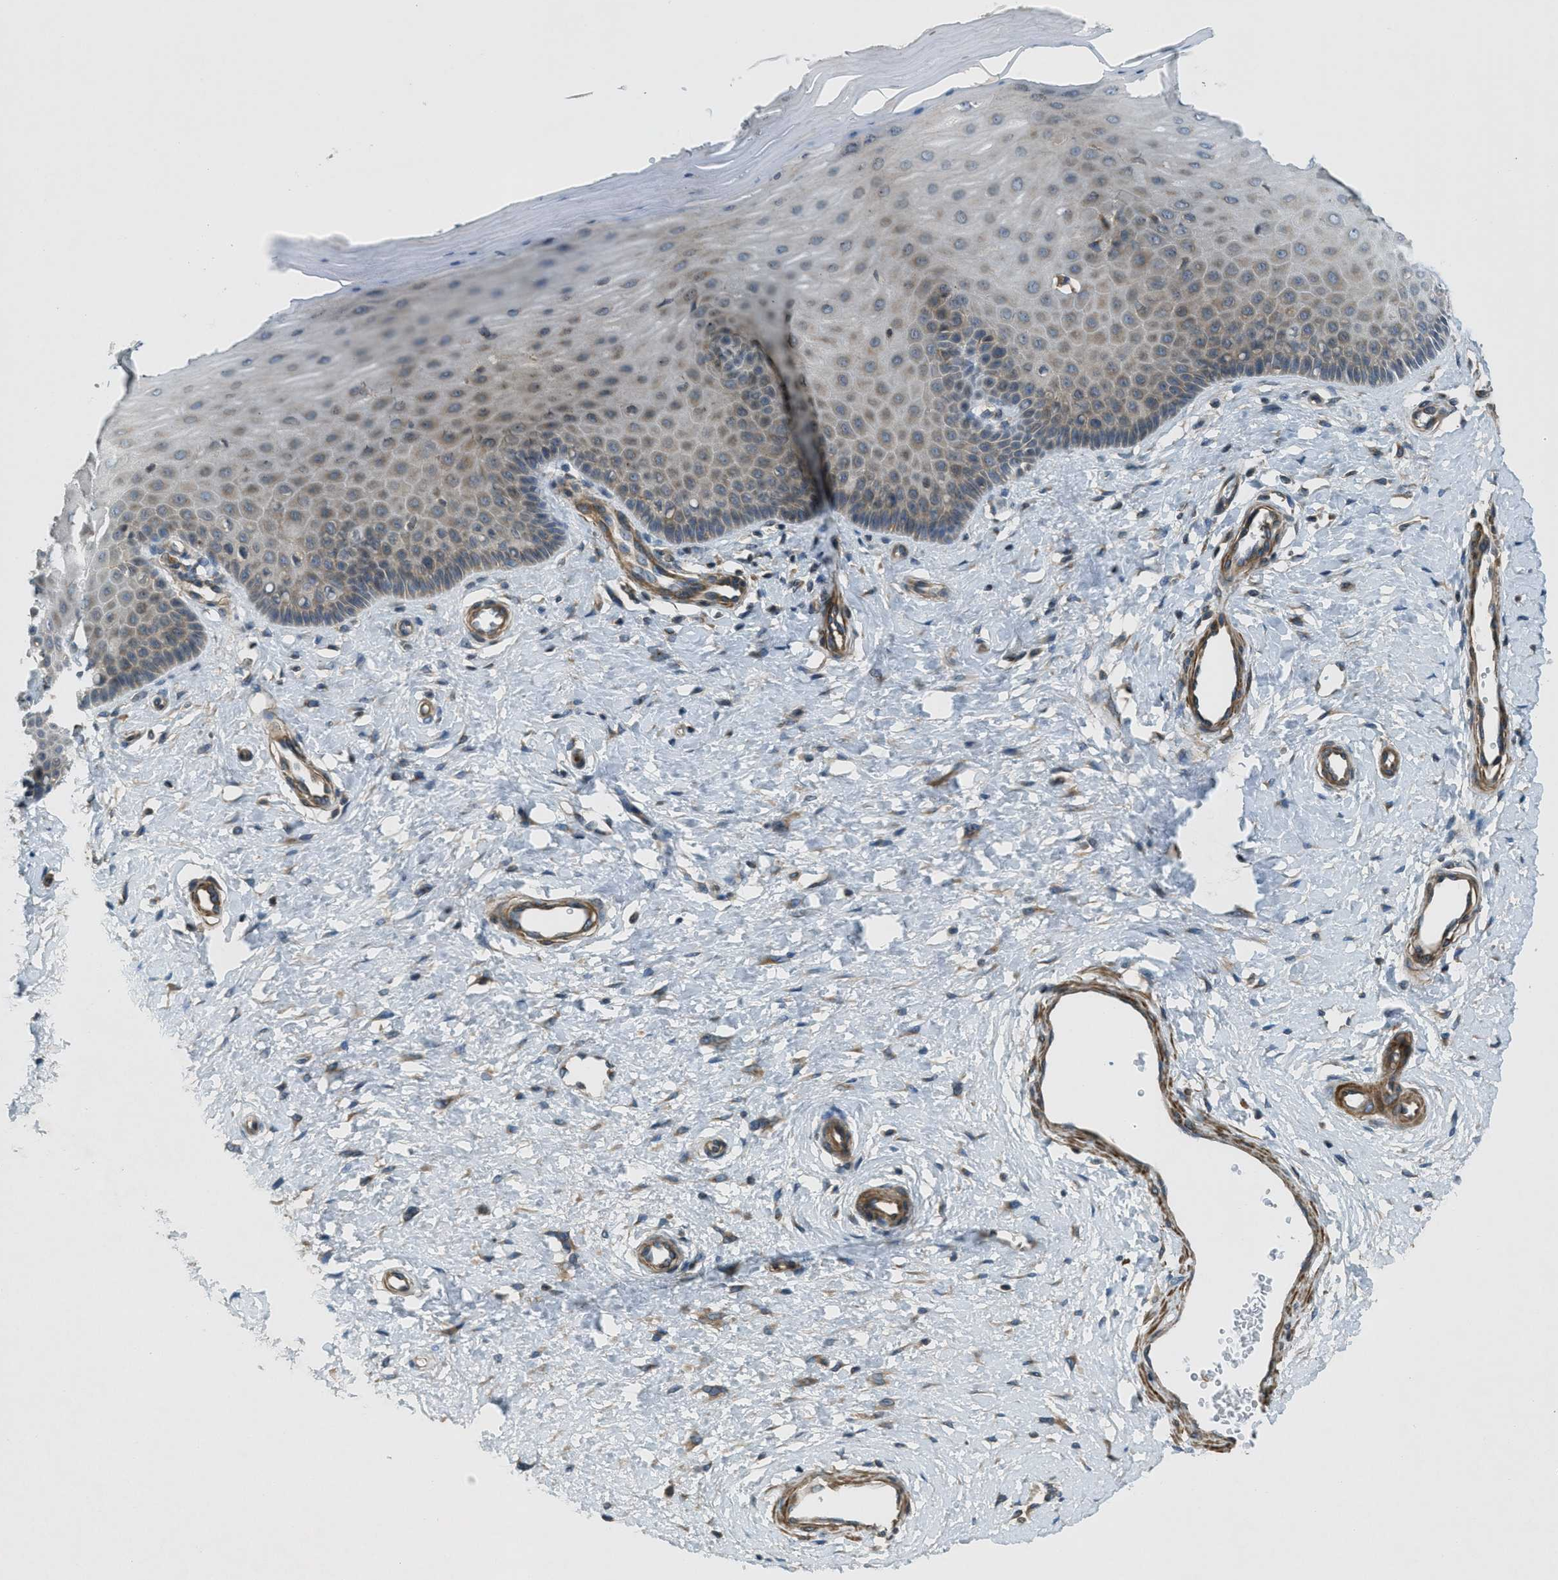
{"staining": {"intensity": "moderate", "quantity": ">75%", "location": "cytoplasmic/membranous,nuclear"}, "tissue": "cervix", "cell_type": "Glandular cells", "image_type": "normal", "snomed": [{"axis": "morphology", "description": "Normal tissue, NOS"}, {"axis": "topography", "description": "Cervix"}], "caption": "Protein expression analysis of unremarkable cervix demonstrates moderate cytoplasmic/membranous,nuclear expression in about >75% of glandular cells. Using DAB (3,3'-diaminobenzidine) (brown) and hematoxylin (blue) stains, captured at high magnification using brightfield microscopy.", "gene": "VEZT", "patient": {"sex": "female", "age": 55}}